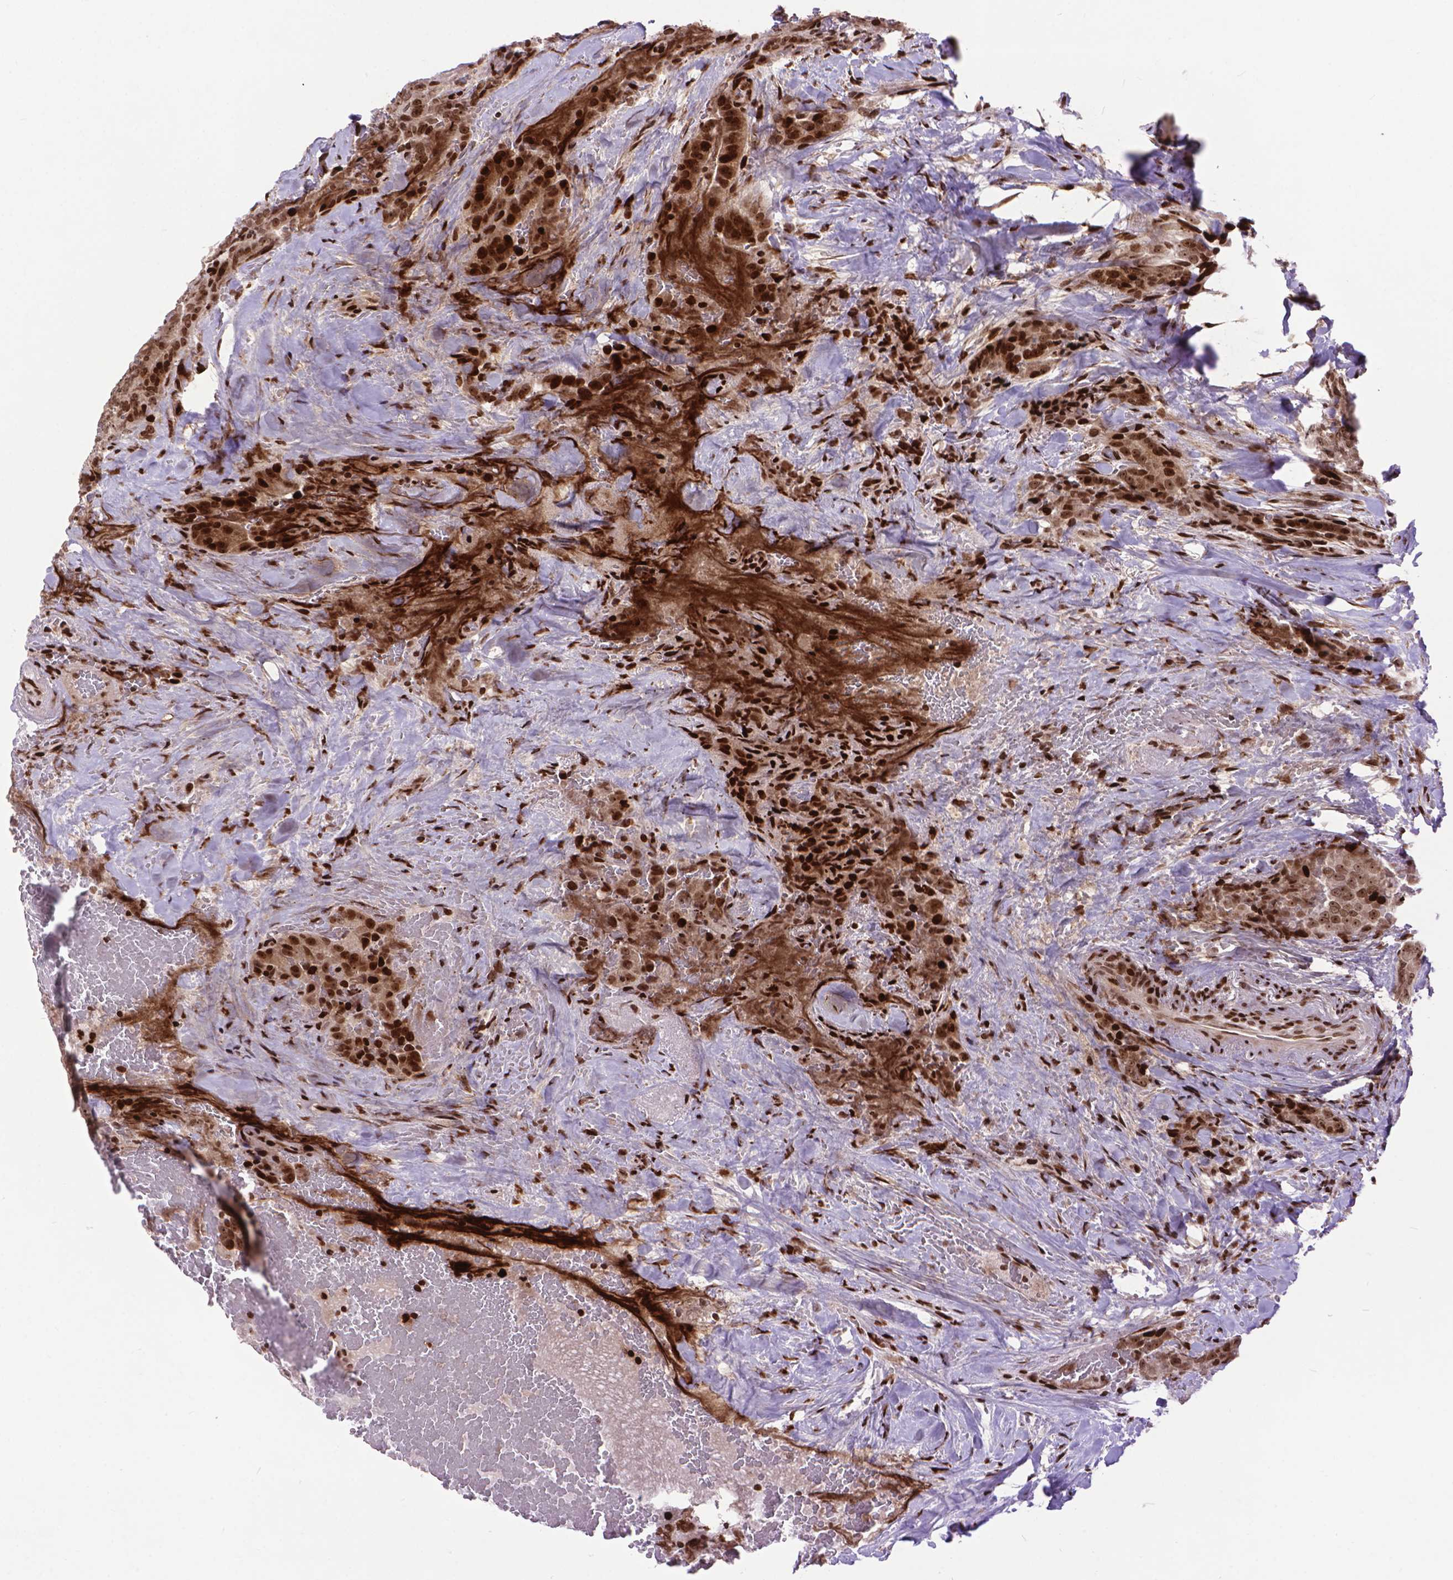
{"staining": {"intensity": "moderate", "quantity": ">75%", "location": "cytoplasmic/membranous,nuclear"}, "tissue": "thyroid cancer", "cell_type": "Tumor cells", "image_type": "cancer", "snomed": [{"axis": "morphology", "description": "Papillary adenocarcinoma, NOS"}, {"axis": "topography", "description": "Thyroid gland"}], "caption": "Thyroid cancer was stained to show a protein in brown. There is medium levels of moderate cytoplasmic/membranous and nuclear expression in about >75% of tumor cells.", "gene": "AMER1", "patient": {"sex": "male", "age": 61}}